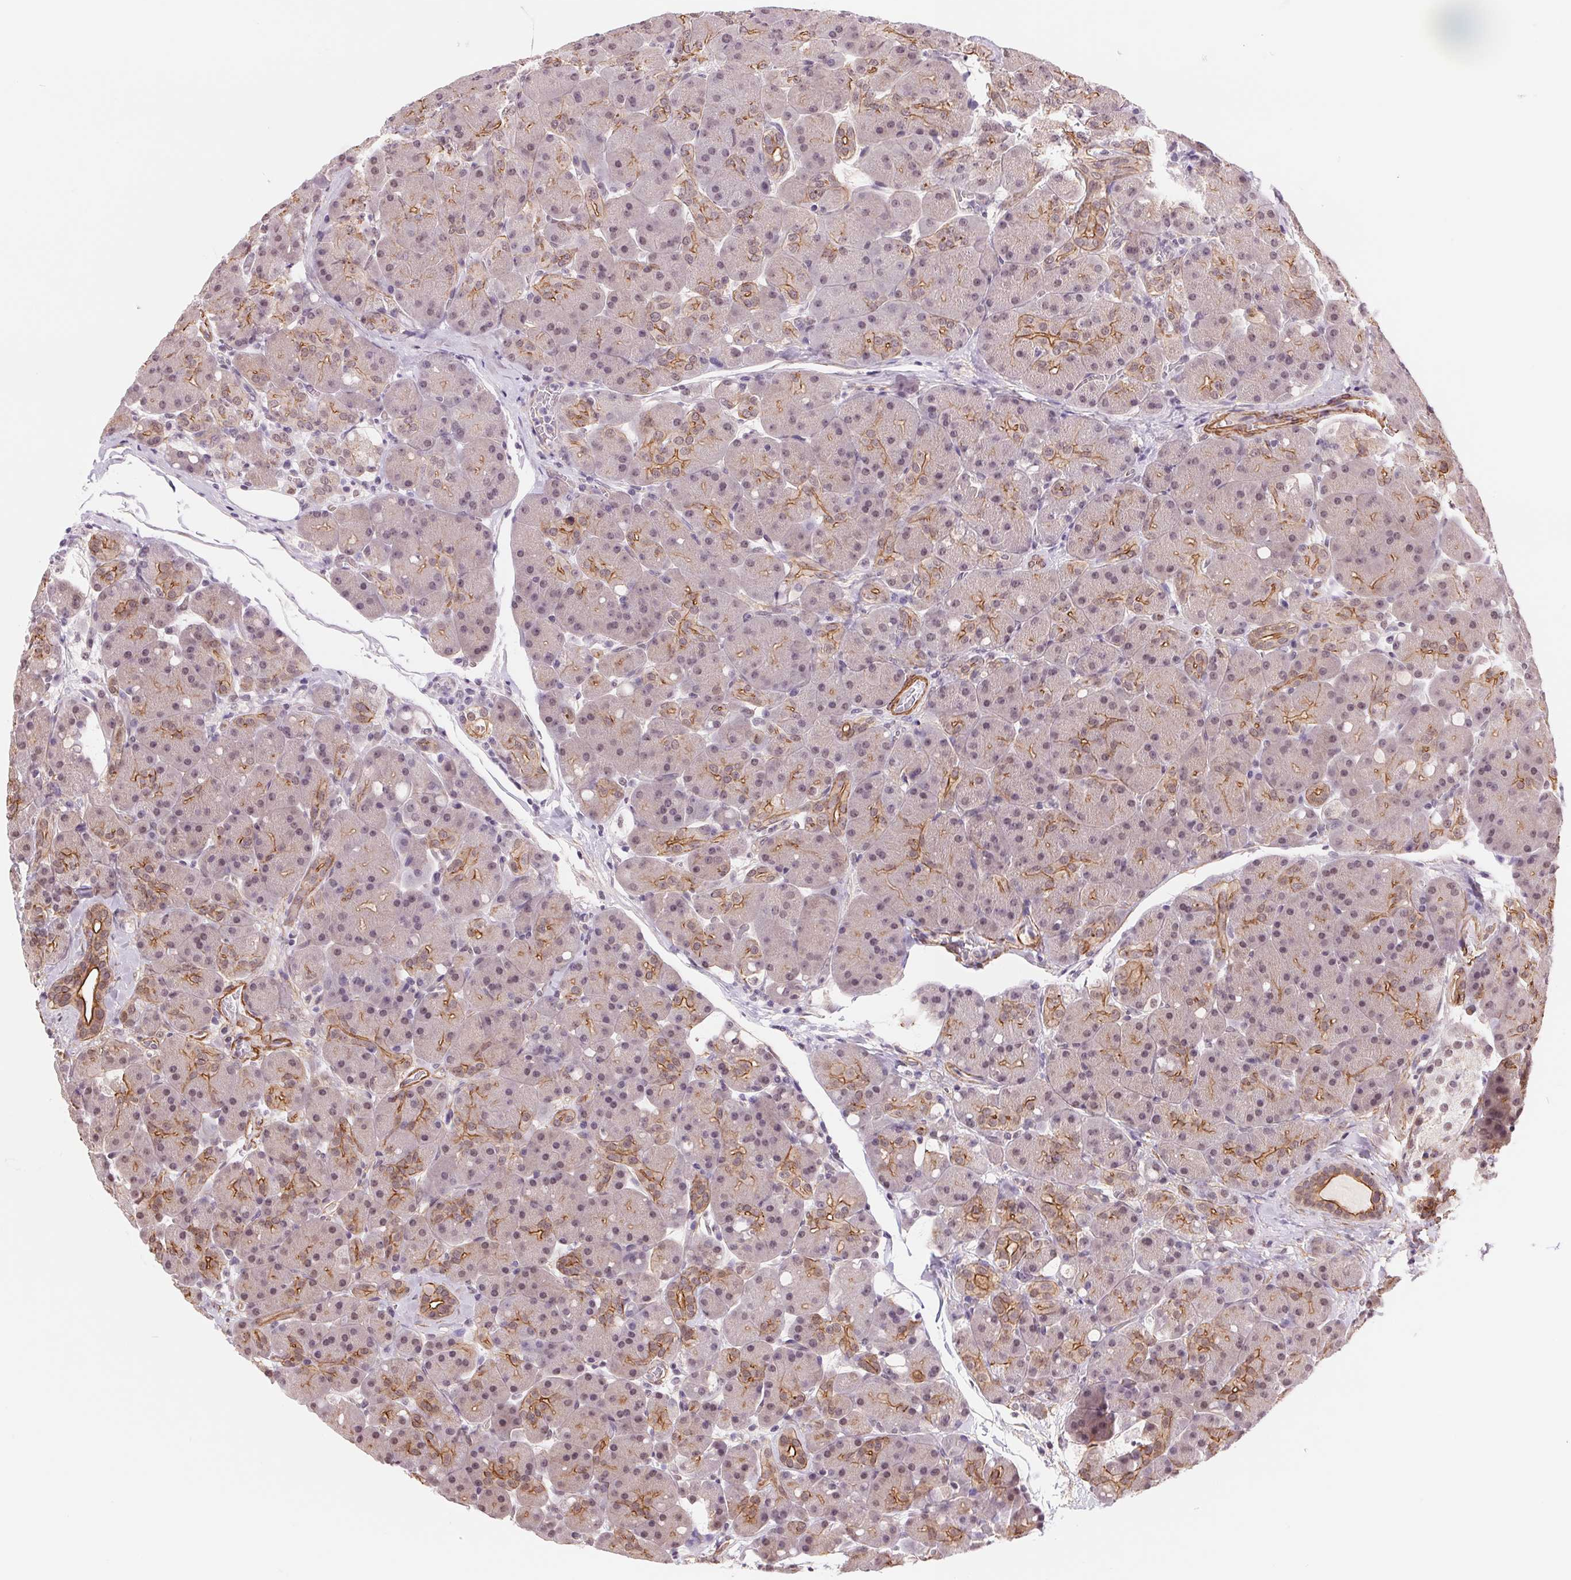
{"staining": {"intensity": "moderate", "quantity": "<25%", "location": "cytoplasmic/membranous"}, "tissue": "pancreas", "cell_type": "Exocrine glandular cells", "image_type": "normal", "snomed": [{"axis": "morphology", "description": "Normal tissue, NOS"}, {"axis": "topography", "description": "Pancreas"}], "caption": "Protein staining of normal pancreas demonstrates moderate cytoplasmic/membranous expression in approximately <25% of exocrine glandular cells. (DAB (3,3'-diaminobenzidine) IHC with brightfield microscopy, high magnification).", "gene": "BCAT1", "patient": {"sex": "male", "age": 55}}